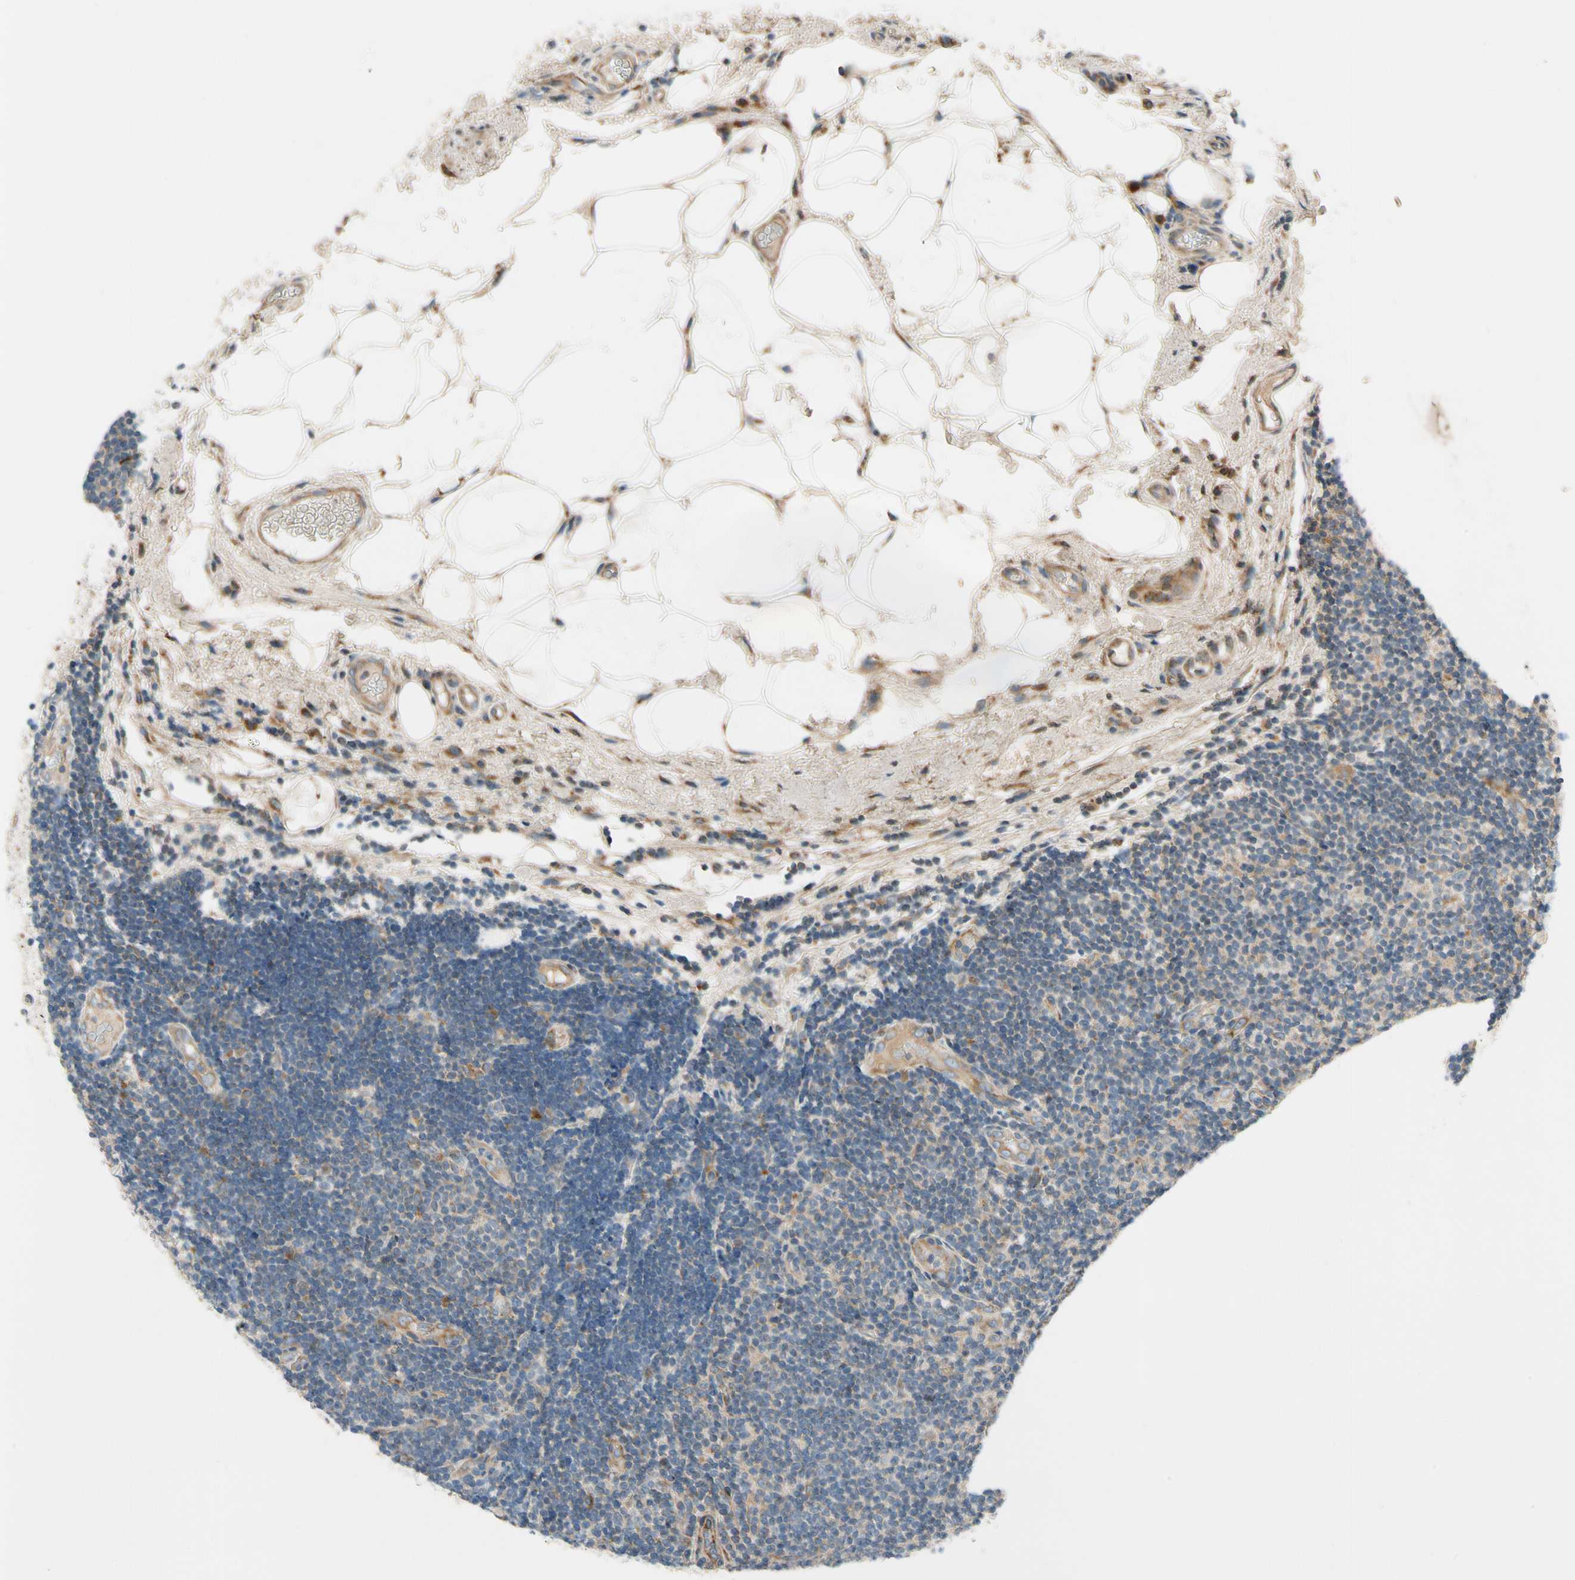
{"staining": {"intensity": "weak", "quantity": "<25%", "location": "cytoplasmic/membranous"}, "tissue": "lymphoma", "cell_type": "Tumor cells", "image_type": "cancer", "snomed": [{"axis": "morphology", "description": "Malignant lymphoma, non-Hodgkin's type, Low grade"}, {"axis": "topography", "description": "Lymph node"}], "caption": "Tumor cells show no significant protein expression in malignant lymphoma, non-Hodgkin's type (low-grade).", "gene": "MST1R", "patient": {"sex": "male", "age": 83}}